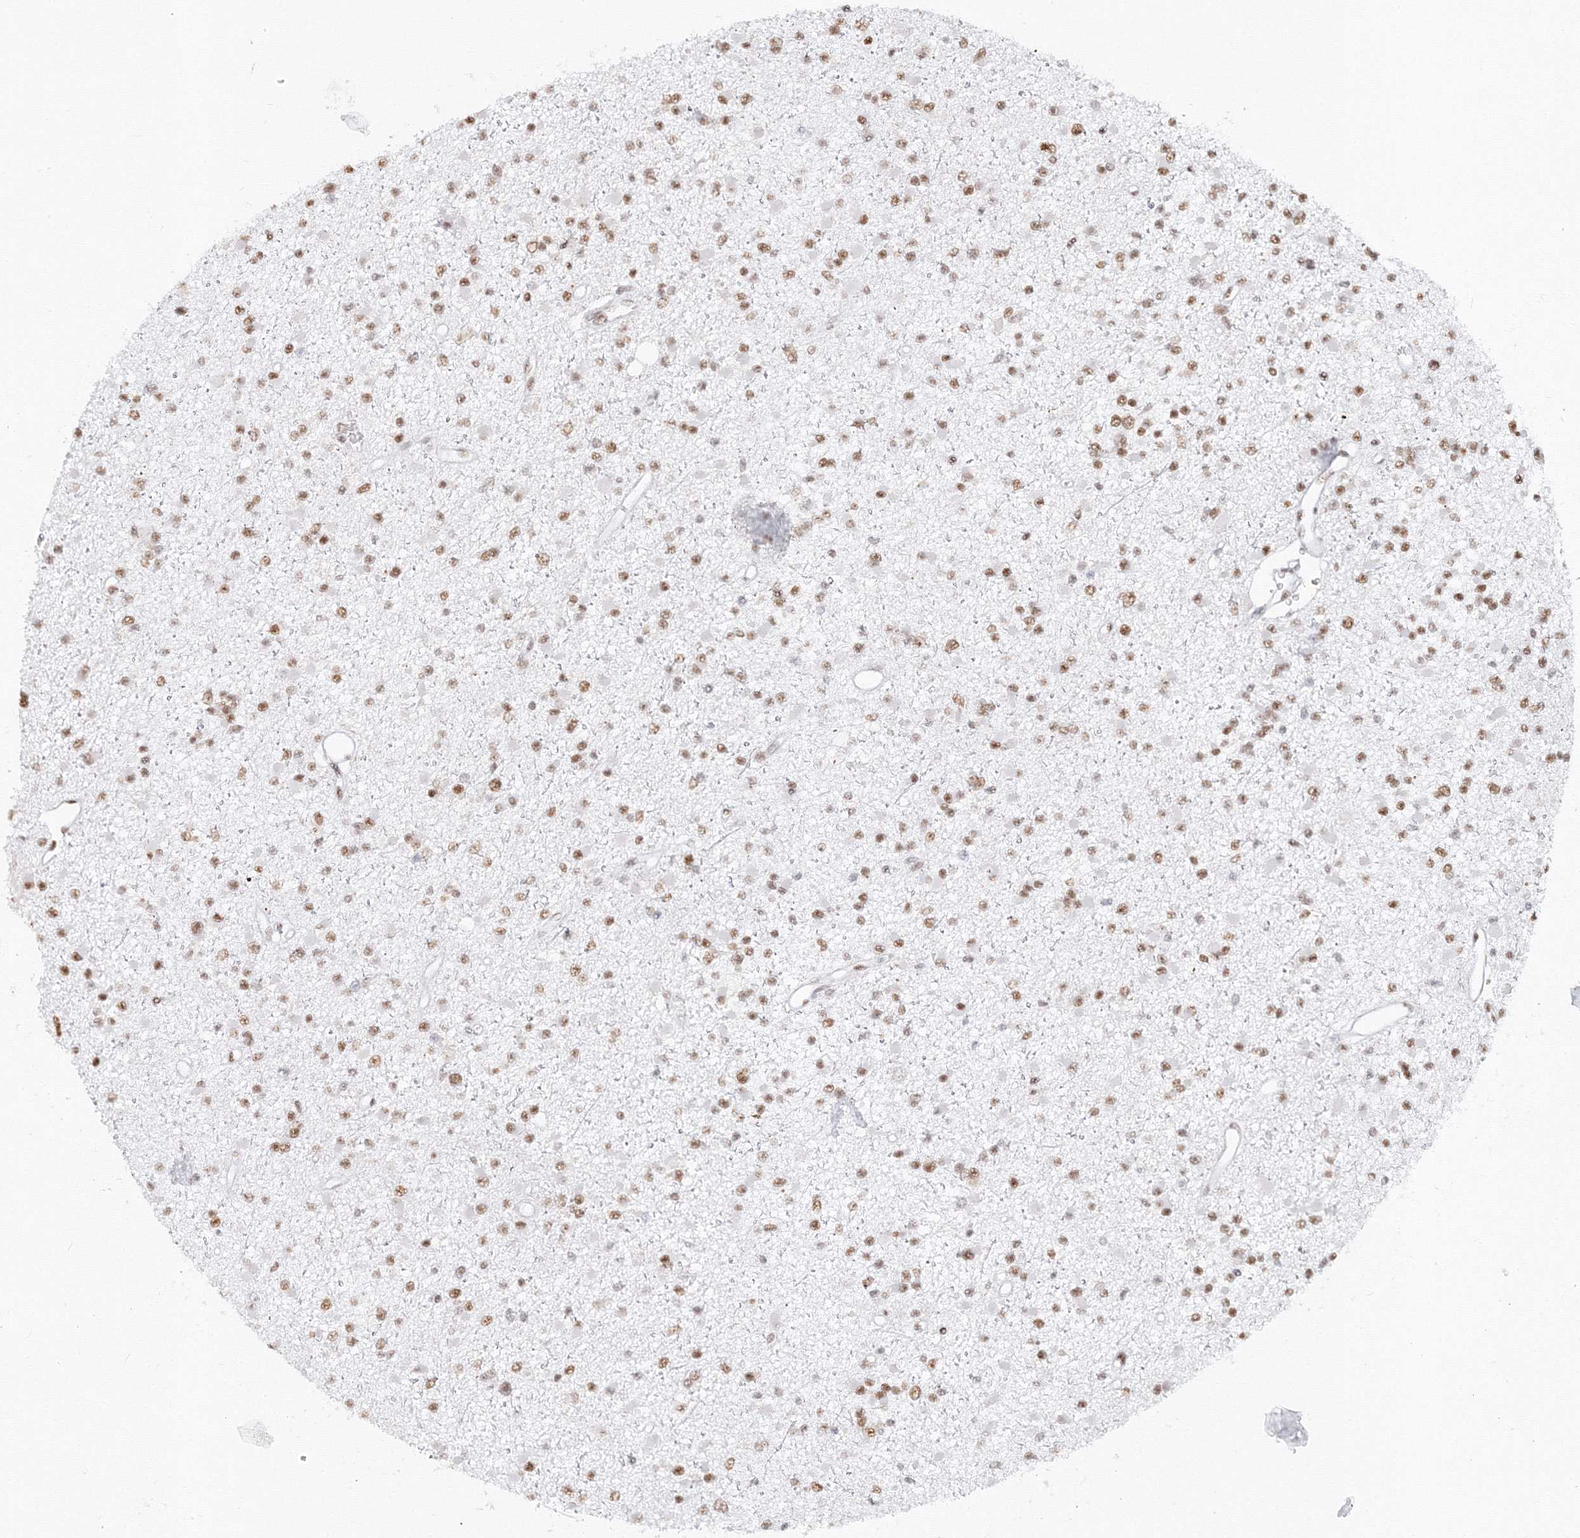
{"staining": {"intensity": "moderate", "quantity": ">75%", "location": "nuclear"}, "tissue": "glioma", "cell_type": "Tumor cells", "image_type": "cancer", "snomed": [{"axis": "morphology", "description": "Glioma, malignant, Low grade"}, {"axis": "topography", "description": "Brain"}], "caption": "Brown immunohistochemical staining in human glioma displays moderate nuclear positivity in approximately >75% of tumor cells. (DAB = brown stain, brightfield microscopy at high magnification).", "gene": "PPP4R2", "patient": {"sex": "female", "age": 22}}